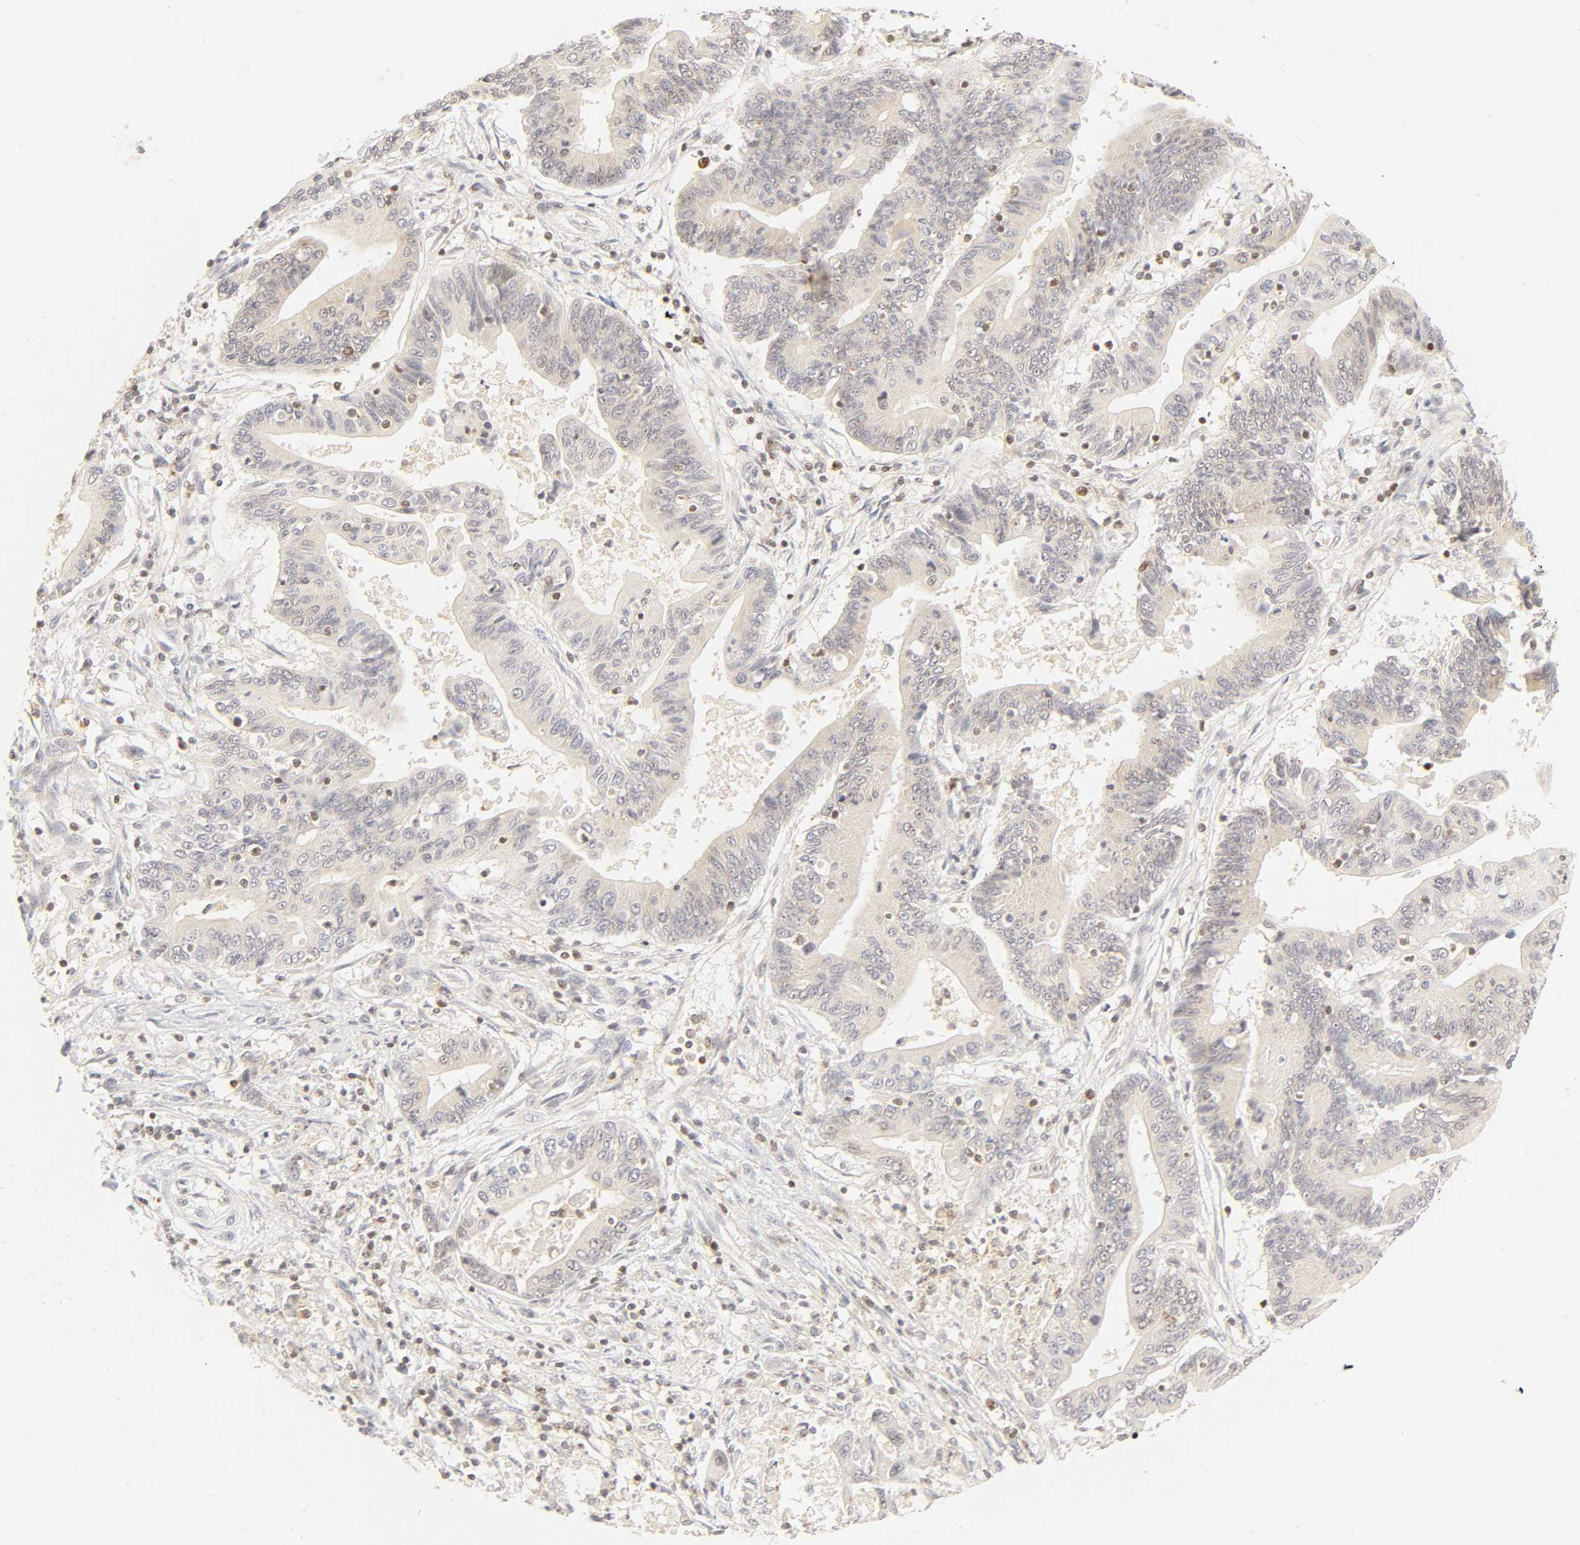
{"staining": {"intensity": "weak", "quantity": "<25%", "location": "cytoplasmic/membranous"}, "tissue": "pancreatic cancer", "cell_type": "Tumor cells", "image_type": "cancer", "snomed": [{"axis": "morphology", "description": "Adenocarcinoma, NOS"}, {"axis": "topography", "description": "Pancreas"}], "caption": "IHC micrograph of adenocarcinoma (pancreatic) stained for a protein (brown), which demonstrates no staining in tumor cells.", "gene": "KIF2A", "patient": {"sex": "female", "age": 48}}